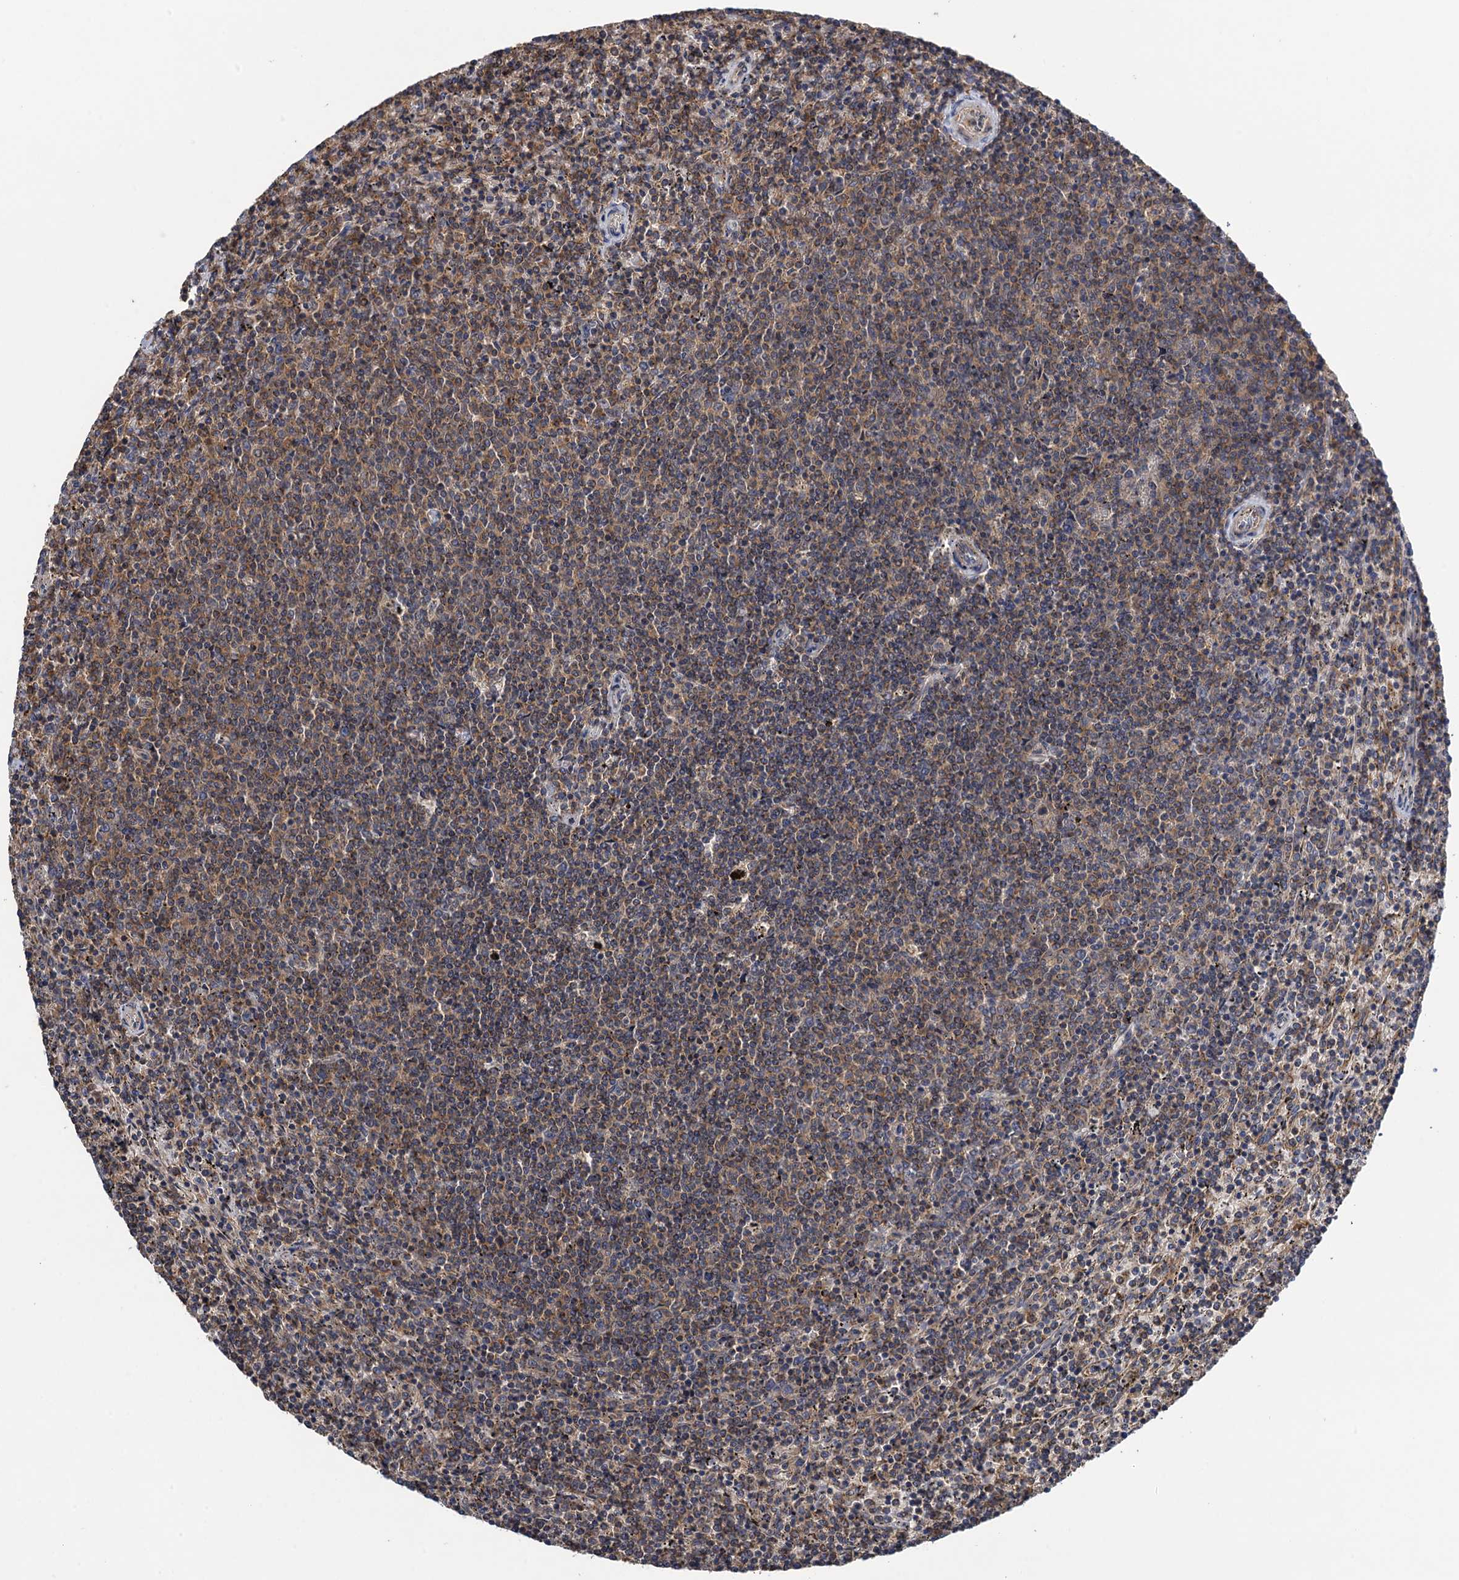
{"staining": {"intensity": "weak", "quantity": "<25%", "location": "cytoplasmic/membranous"}, "tissue": "lymphoma", "cell_type": "Tumor cells", "image_type": "cancer", "snomed": [{"axis": "morphology", "description": "Malignant lymphoma, non-Hodgkin's type, Low grade"}, {"axis": "topography", "description": "Spleen"}], "caption": "Protein analysis of low-grade malignant lymphoma, non-Hodgkin's type demonstrates no significant staining in tumor cells.", "gene": "WDR88", "patient": {"sex": "female", "age": 50}}